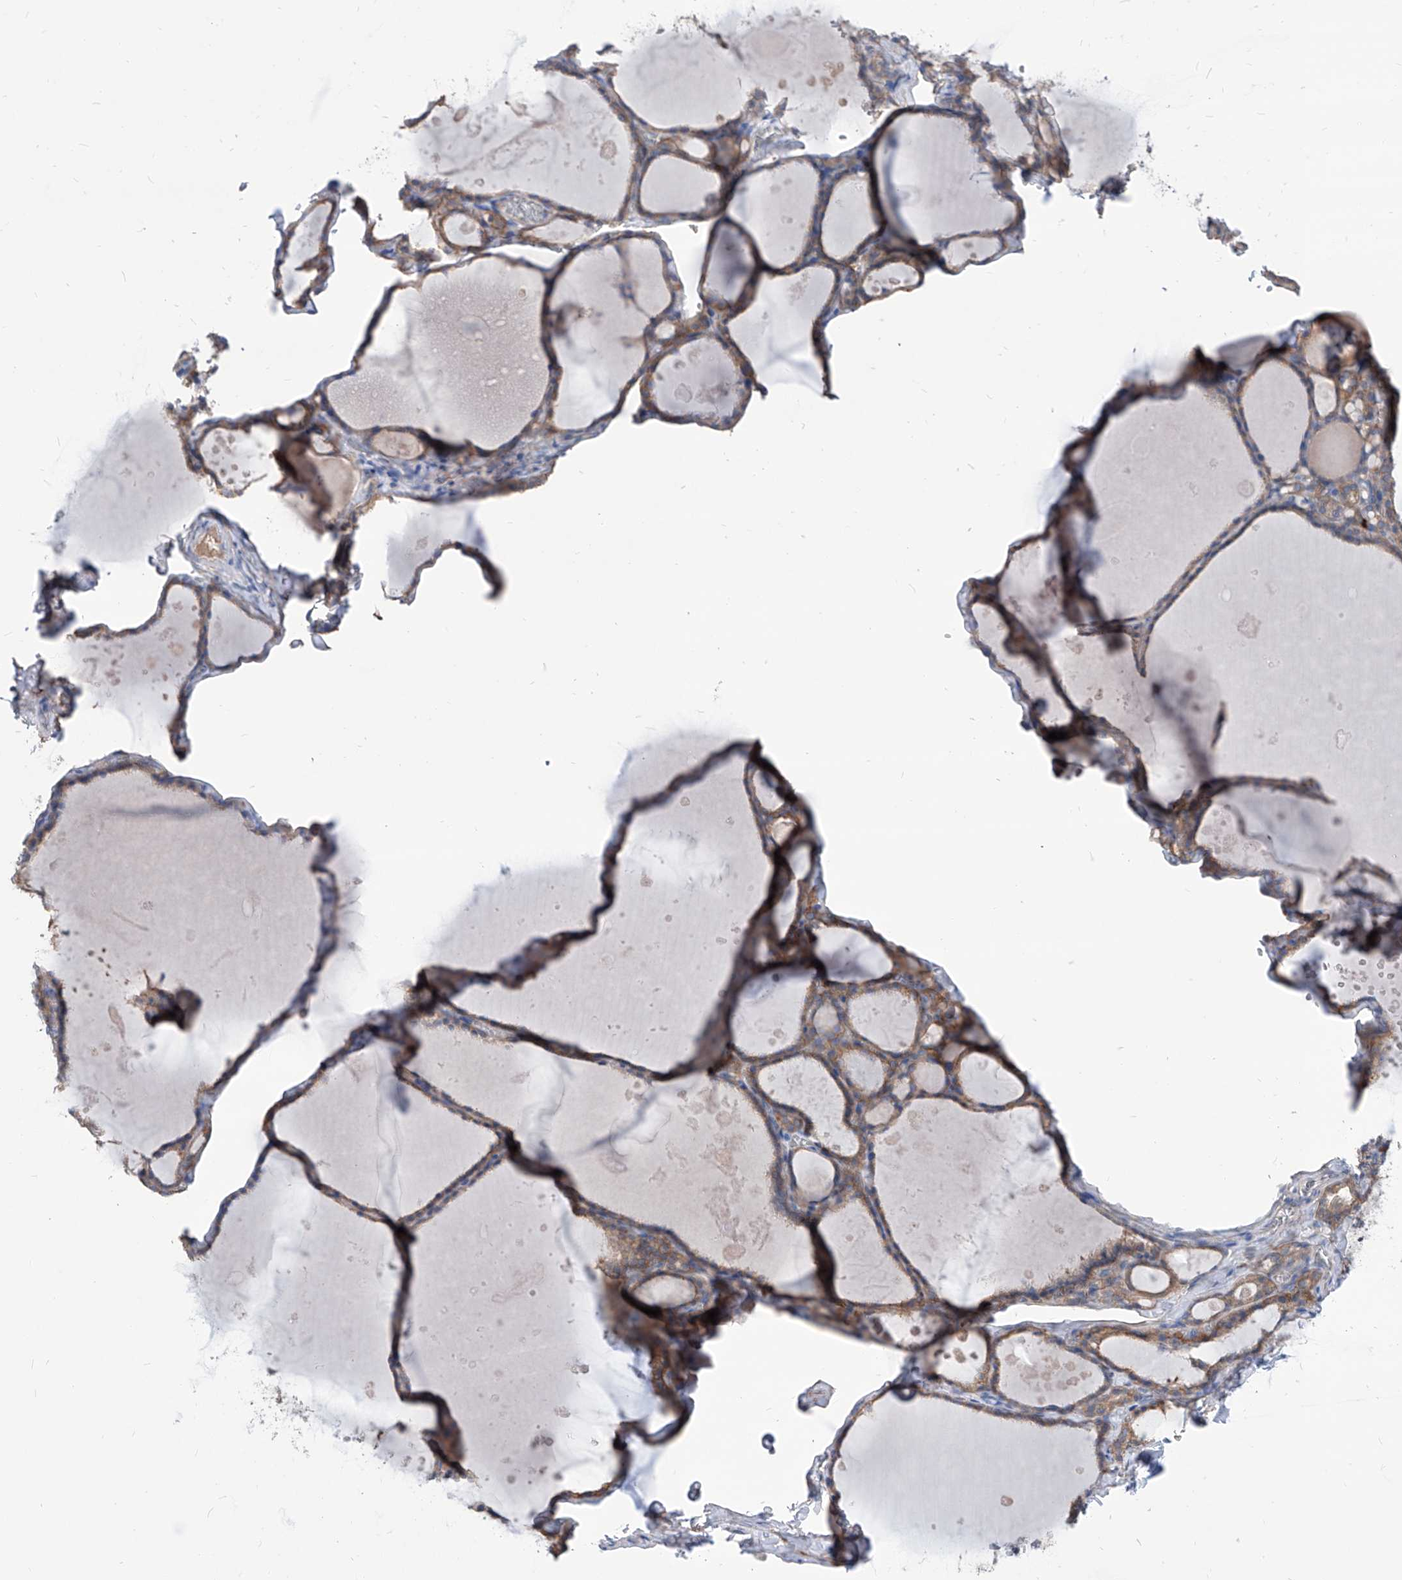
{"staining": {"intensity": "moderate", "quantity": ">75%", "location": "cytoplasmic/membranous"}, "tissue": "thyroid gland", "cell_type": "Glandular cells", "image_type": "normal", "snomed": [{"axis": "morphology", "description": "Normal tissue, NOS"}, {"axis": "topography", "description": "Thyroid gland"}], "caption": "High-power microscopy captured an immunohistochemistry histopathology image of benign thyroid gland, revealing moderate cytoplasmic/membranous expression in about >75% of glandular cells. Immunohistochemistry stains the protein of interest in brown and the nuclei are stained blue.", "gene": "AKAP10", "patient": {"sex": "male", "age": 56}}